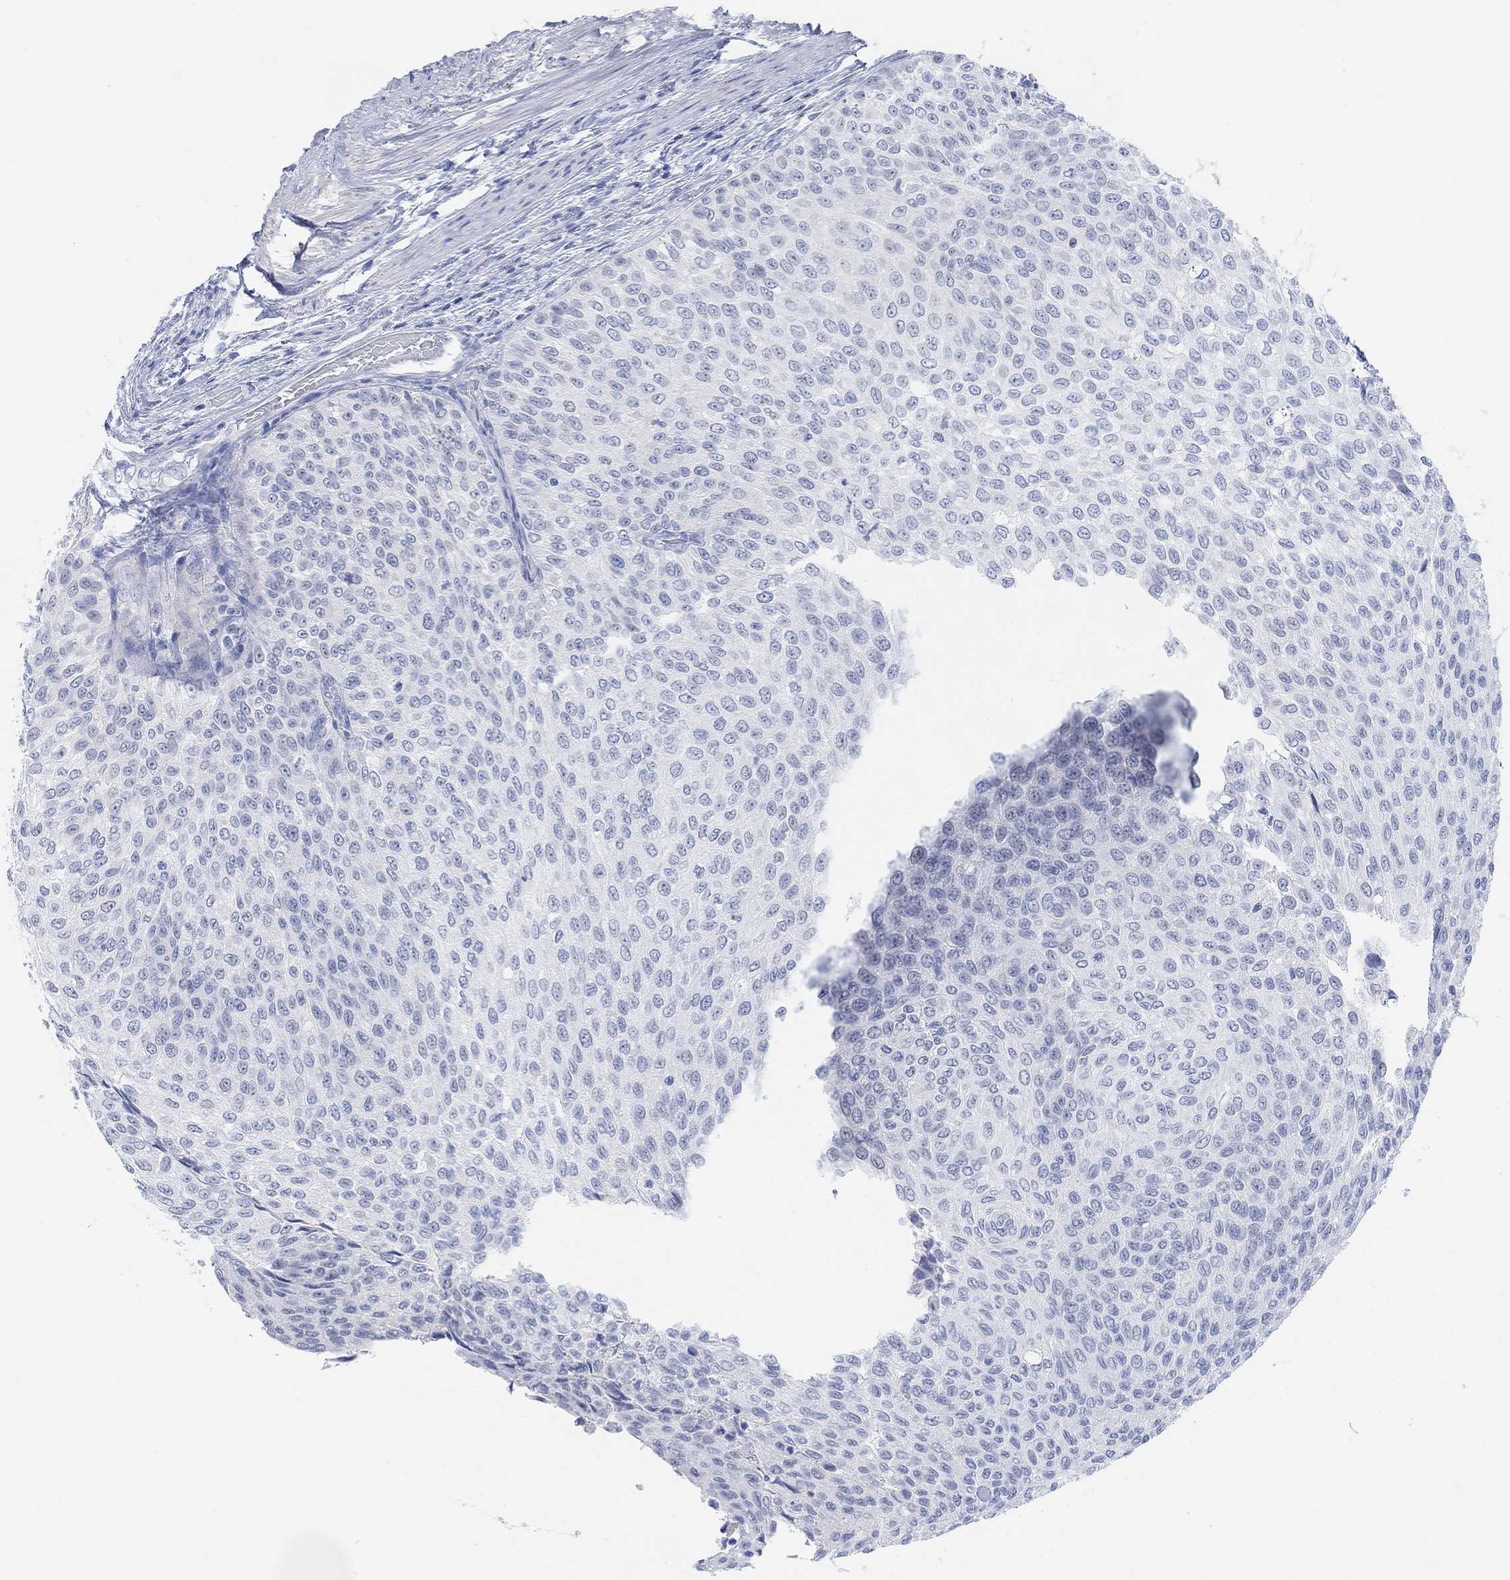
{"staining": {"intensity": "negative", "quantity": "none", "location": "none"}, "tissue": "urothelial cancer", "cell_type": "Tumor cells", "image_type": "cancer", "snomed": [{"axis": "morphology", "description": "Urothelial carcinoma, Low grade"}, {"axis": "topography", "description": "Ureter, NOS"}, {"axis": "topography", "description": "Urinary bladder"}], "caption": "An immunohistochemistry photomicrograph of urothelial carcinoma (low-grade) is shown. There is no staining in tumor cells of urothelial carcinoma (low-grade). (DAB (3,3'-diaminobenzidine) IHC visualized using brightfield microscopy, high magnification).", "gene": "ENO4", "patient": {"sex": "male", "age": 78}}